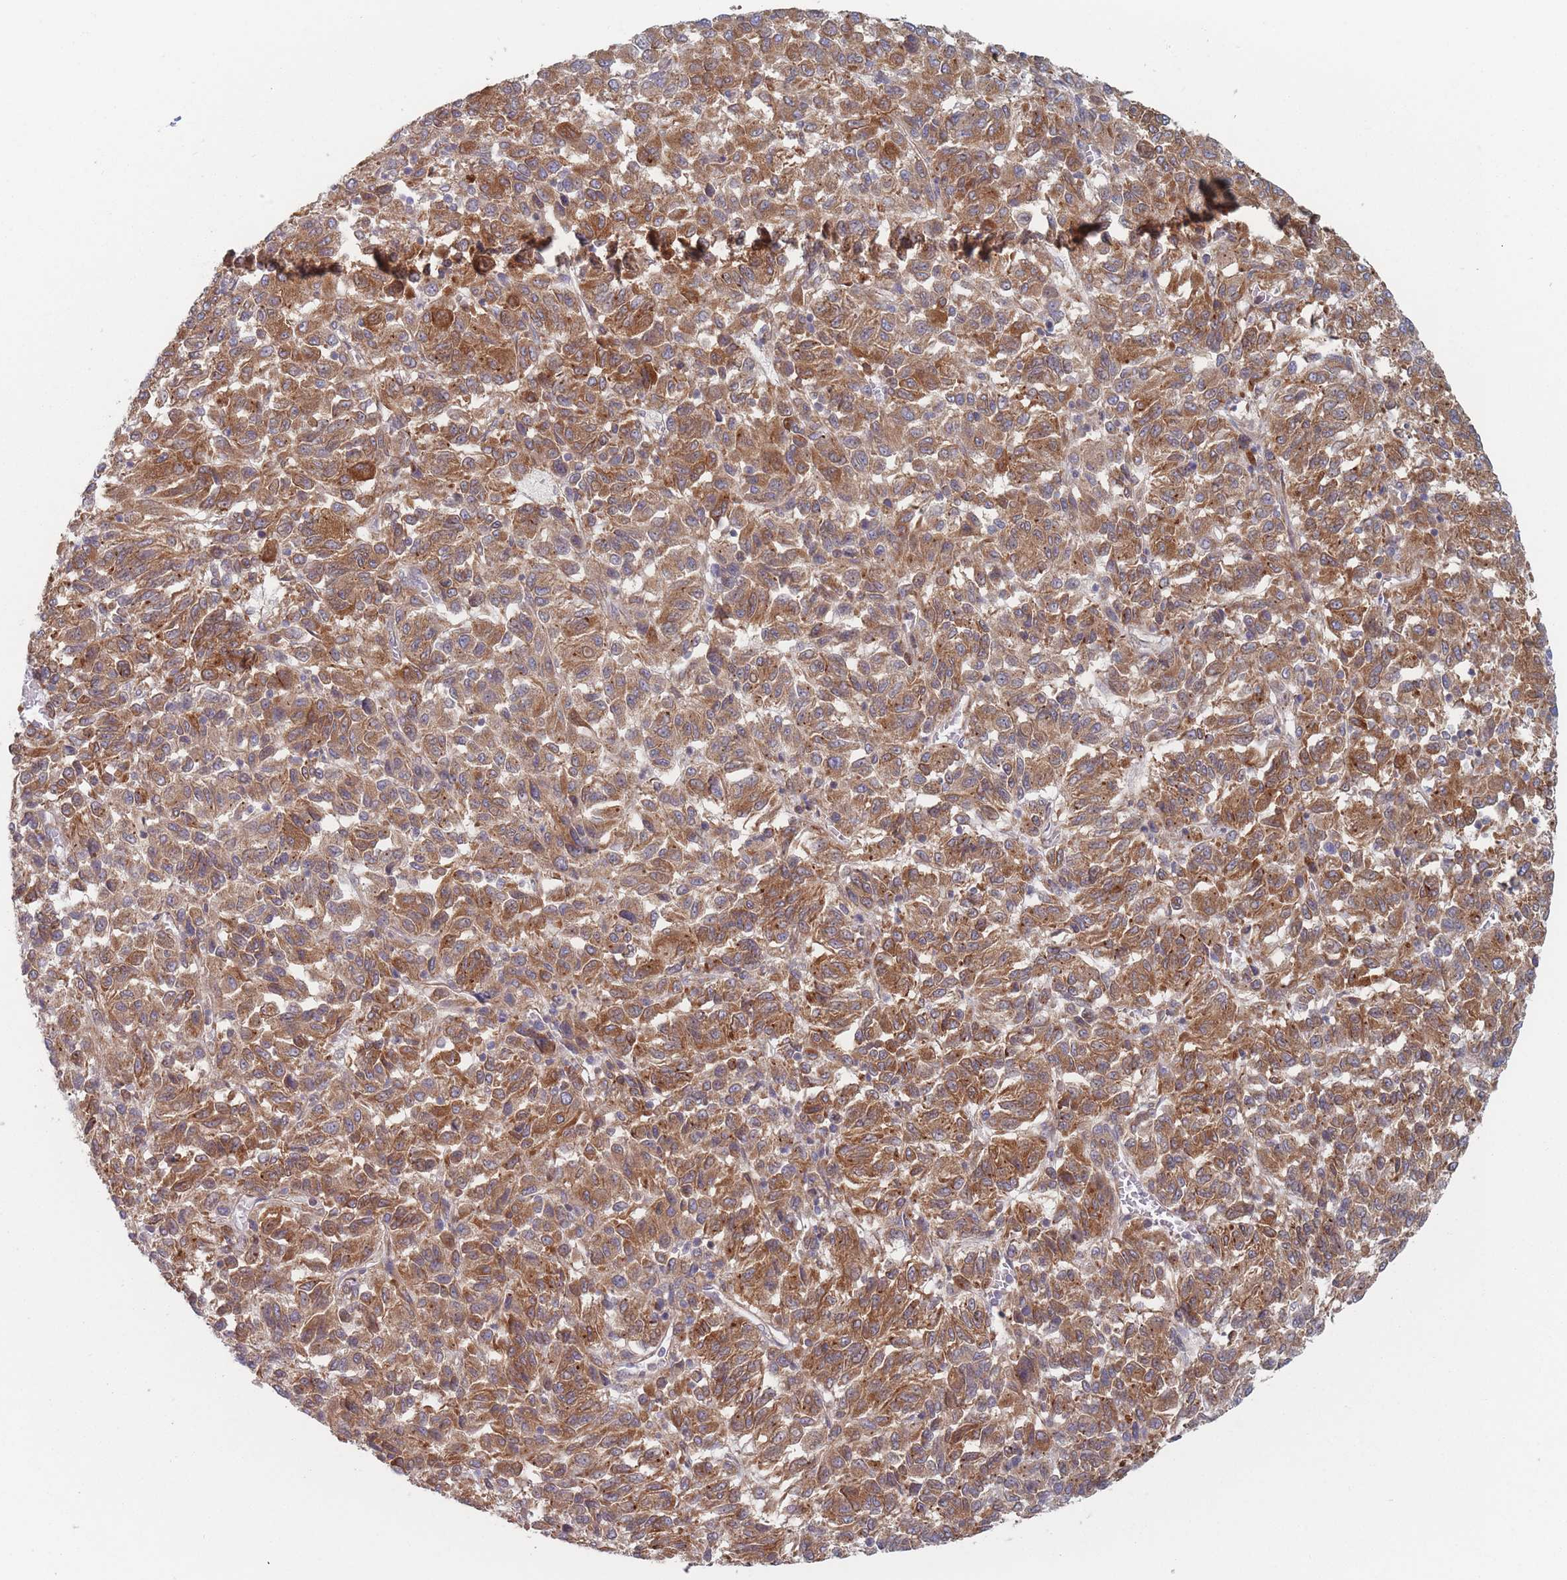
{"staining": {"intensity": "moderate", "quantity": ">75%", "location": "cytoplasmic/membranous"}, "tissue": "melanoma", "cell_type": "Tumor cells", "image_type": "cancer", "snomed": [{"axis": "morphology", "description": "Malignant melanoma, Metastatic site"}, {"axis": "topography", "description": "Lung"}], "caption": "Protein expression analysis of malignant melanoma (metastatic site) demonstrates moderate cytoplasmic/membranous staining in about >75% of tumor cells. (IHC, brightfield microscopy, high magnification).", "gene": "KDSR", "patient": {"sex": "male", "age": 64}}